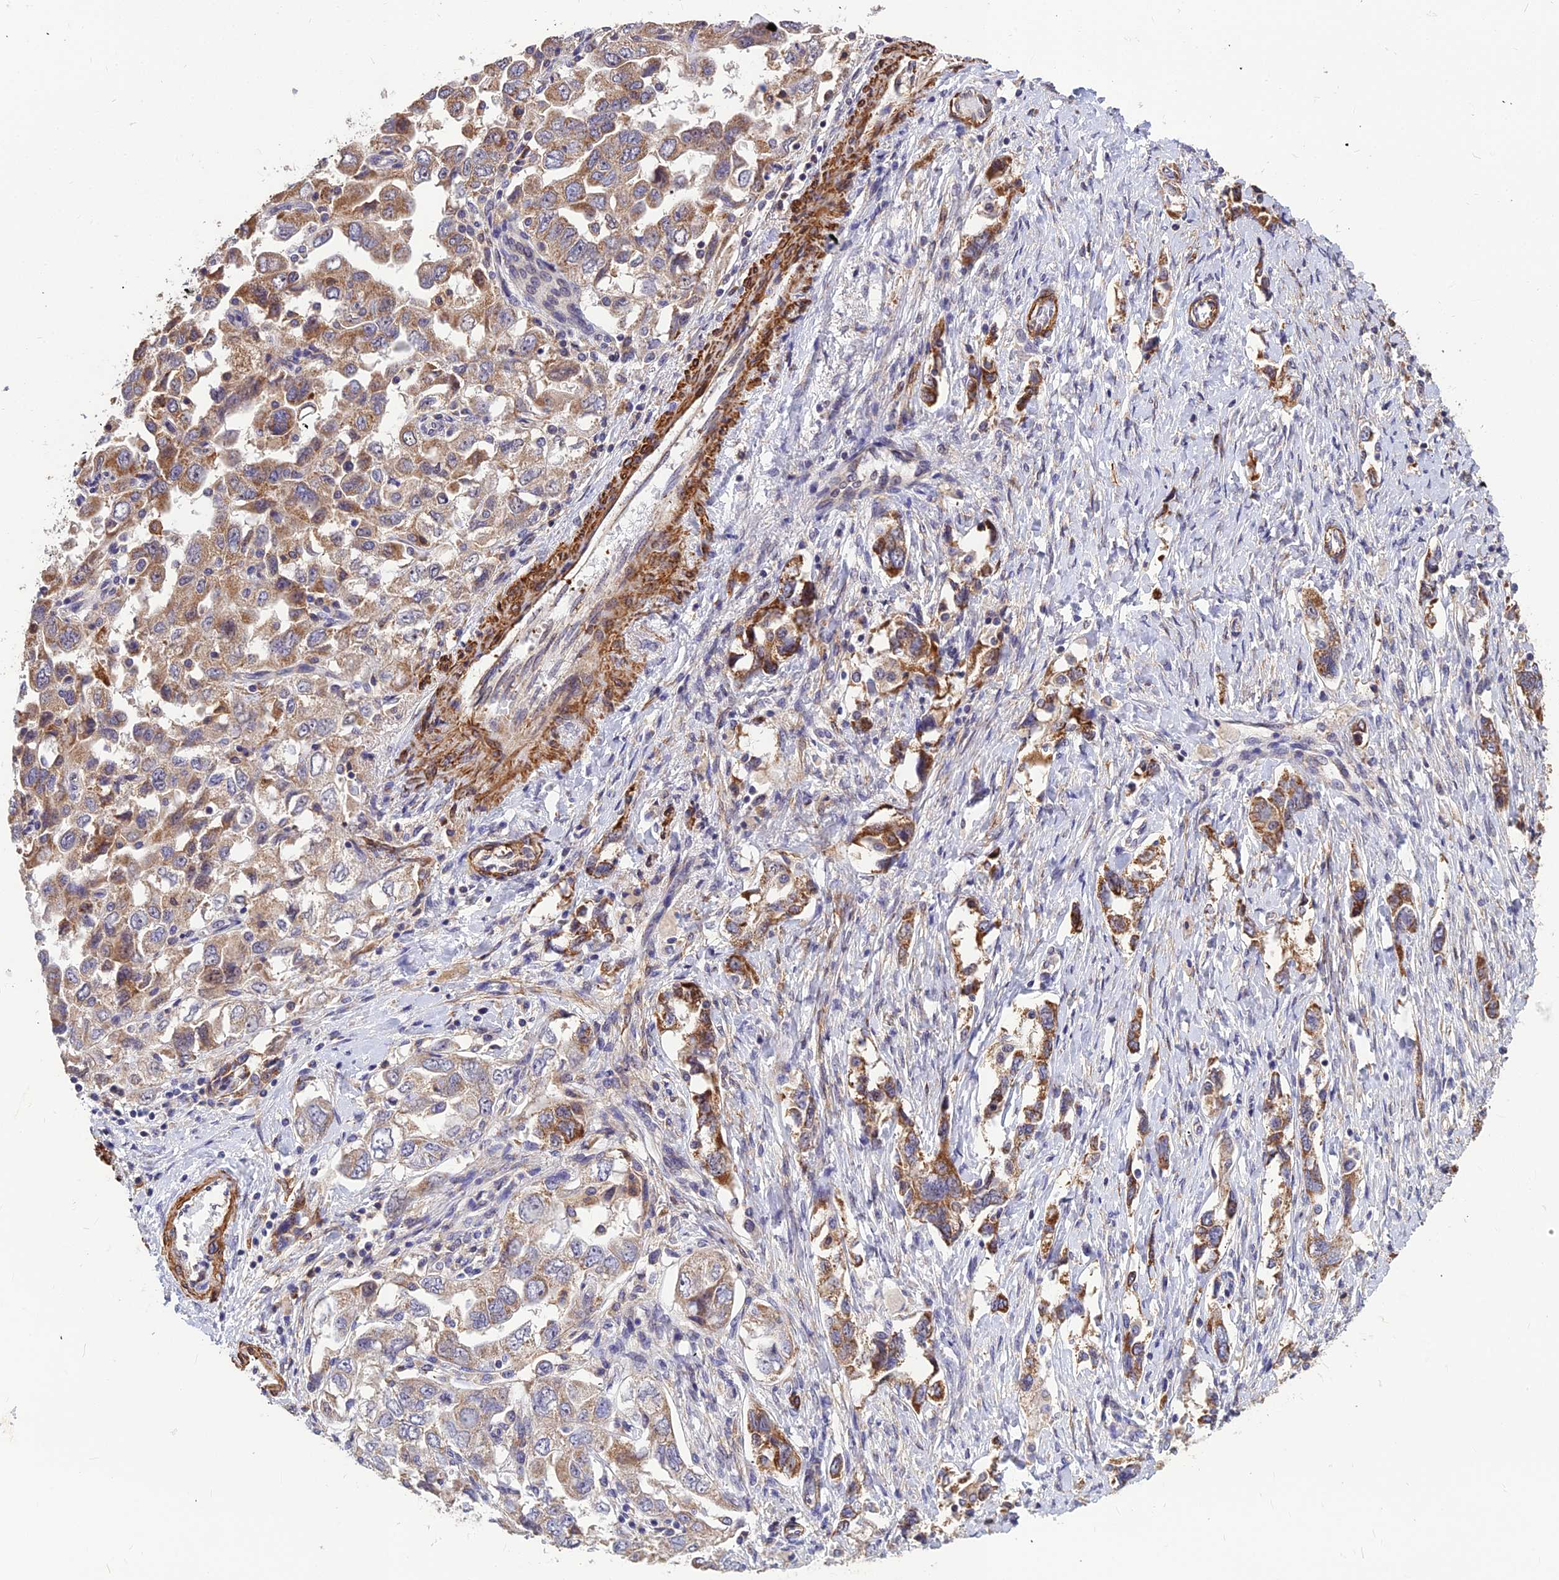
{"staining": {"intensity": "moderate", "quantity": "25%-75%", "location": "cytoplasmic/membranous"}, "tissue": "ovarian cancer", "cell_type": "Tumor cells", "image_type": "cancer", "snomed": [{"axis": "morphology", "description": "Carcinoma, NOS"}, {"axis": "morphology", "description": "Cystadenocarcinoma, serous, NOS"}, {"axis": "topography", "description": "Ovary"}], "caption": "Immunohistochemistry of human carcinoma (ovarian) demonstrates medium levels of moderate cytoplasmic/membranous positivity in approximately 25%-75% of tumor cells. Ihc stains the protein of interest in brown and the nuclei are stained blue.", "gene": "LEKR1", "patient": {"sex": "female", "age": 69}}